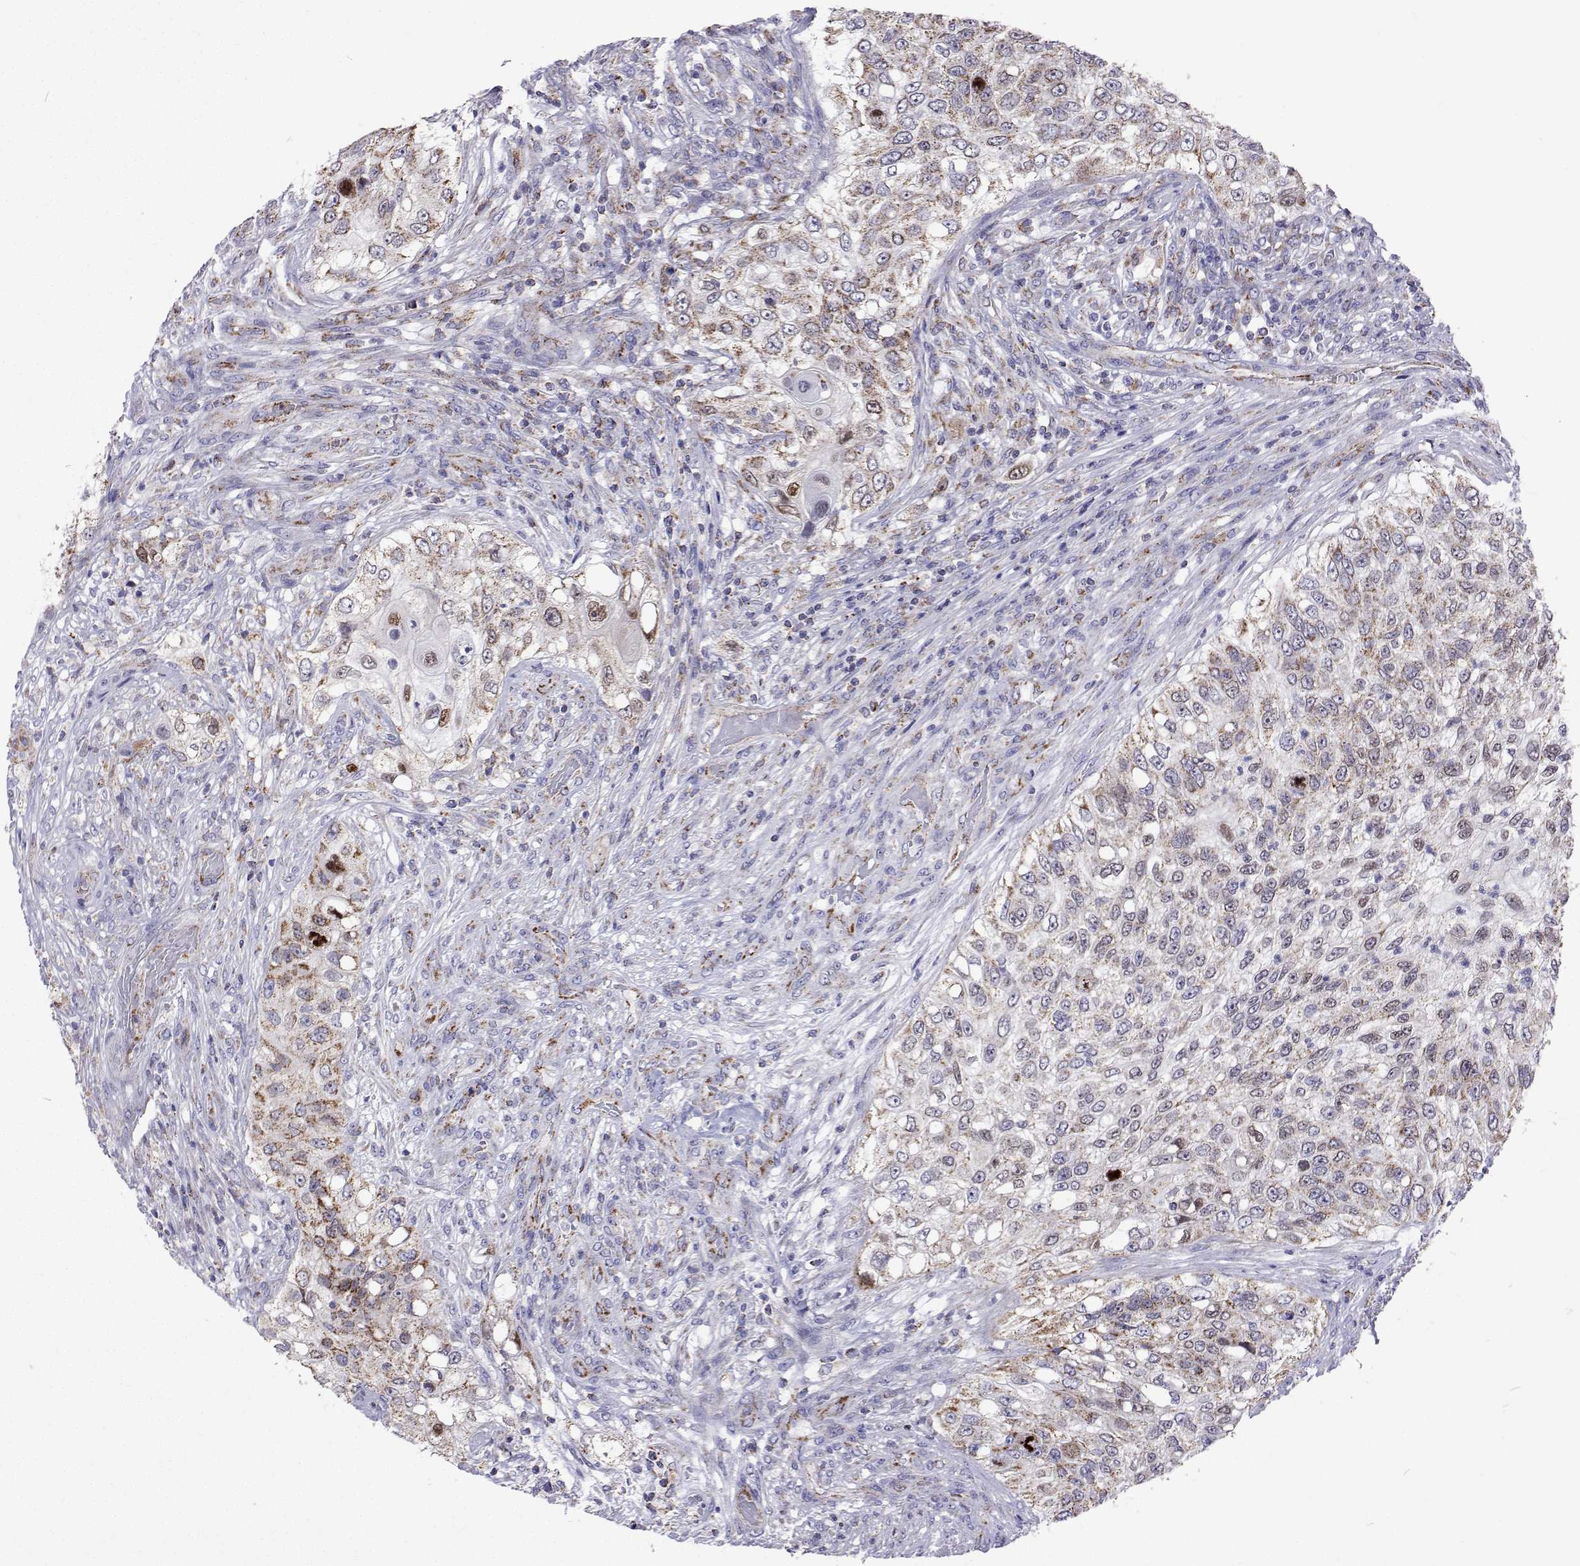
{"staining": {"intensity": "moderate", "quantity": "<25%", "location": "cytoplasmic/membranous"}, "tissue": "urothelial cancer", "cell_type": "Tumor cells", "image_type": "cancer", "snomed": [{"axis": "morphology", "description": "Urothelial carcinoma, High grade"}, {"axis": "topography", "description": "Urinary bladder"}], "caption": "An IHC photomicrograph of tumor tissue is shown. Protein staining in brown highlights moderate cytoplasmic/membranous positivity in urothelial carcinoma (high-grade) within tumor cells. (DAB = brown stain, brightfield microscopy at high magnification).", "gene": "MCCC2", "patient": {"sex": "female", "age": 60}}